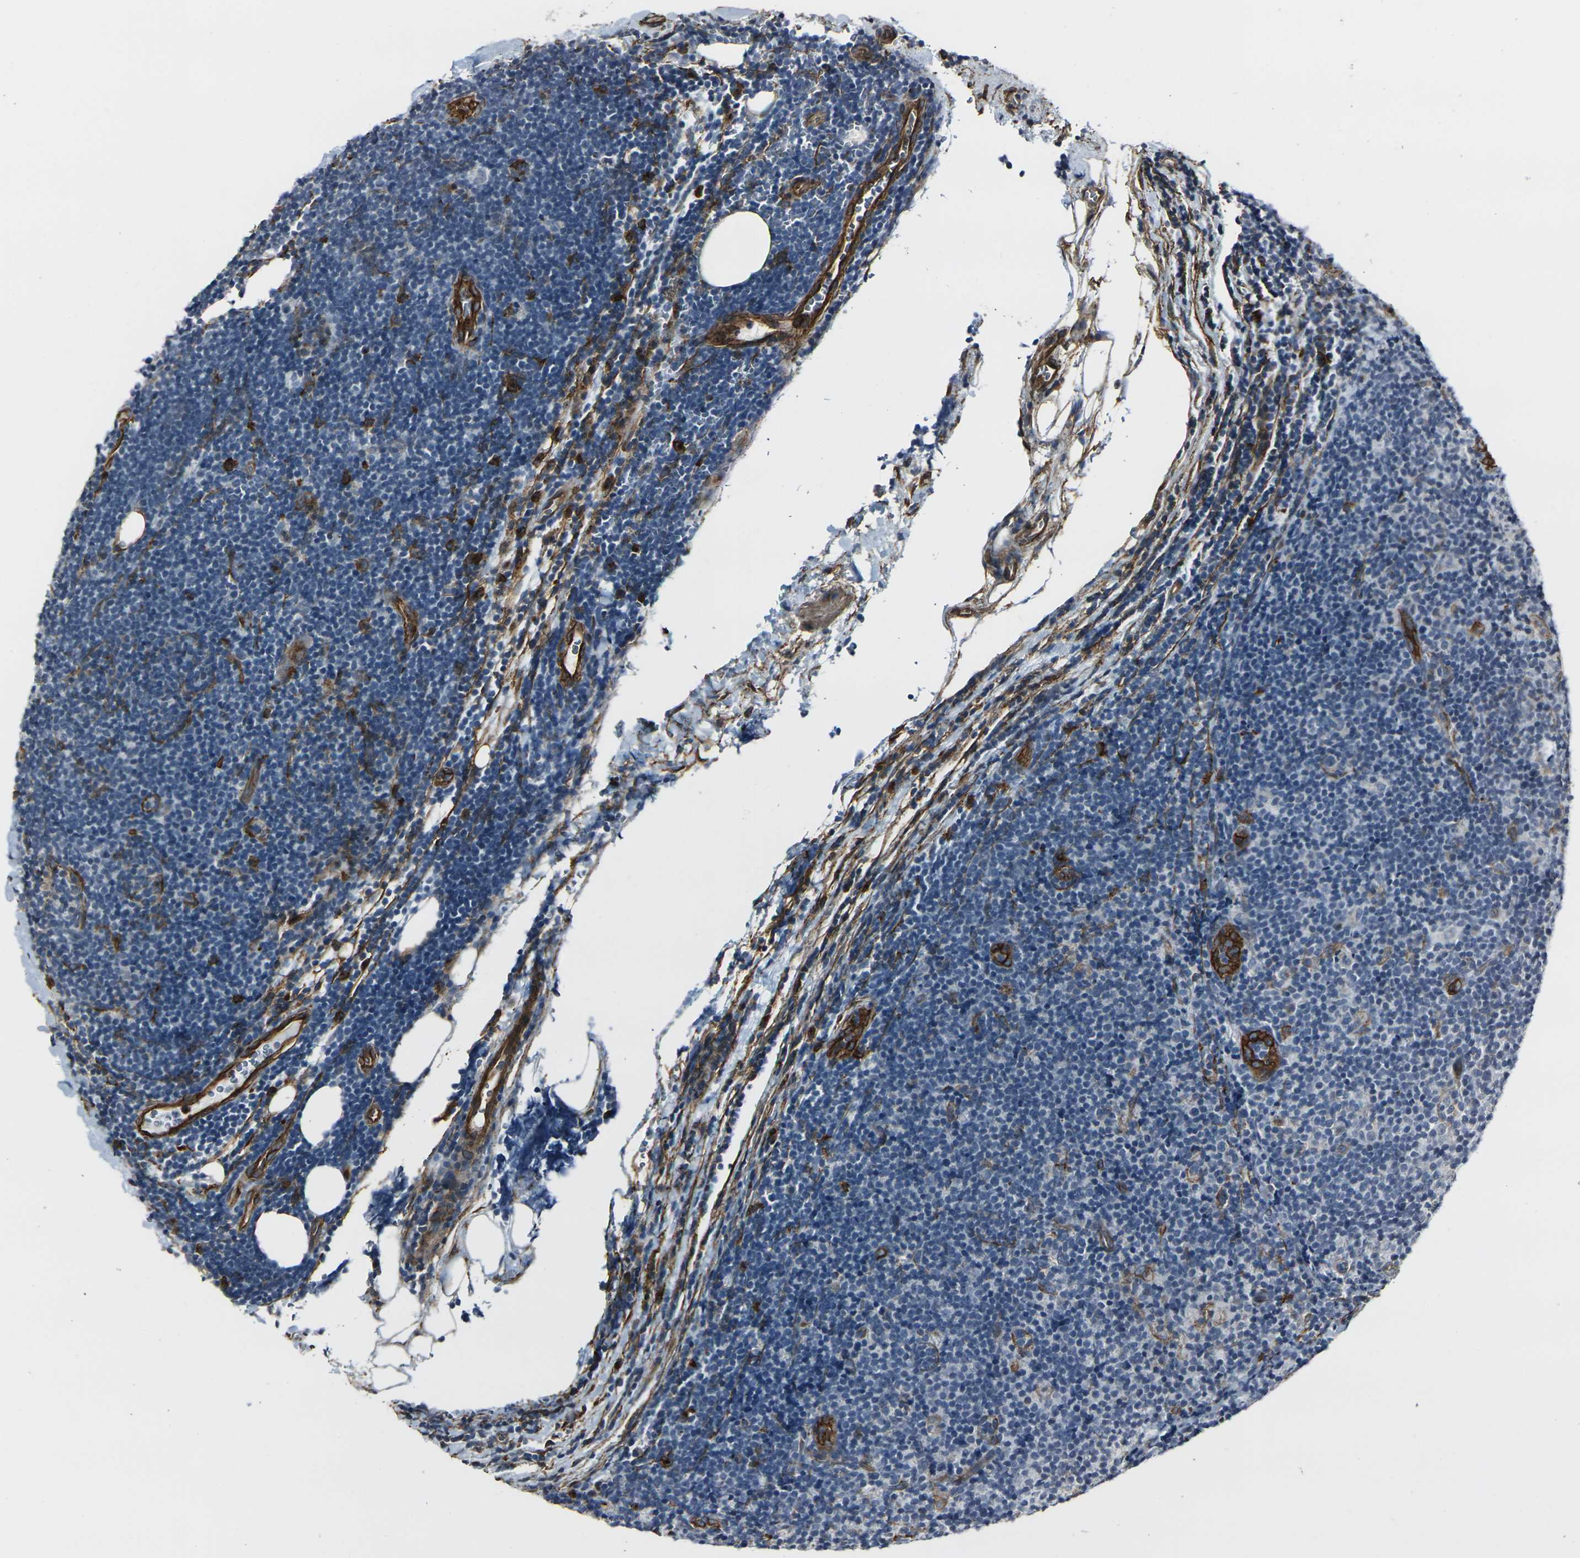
{"staining": {"intensity": "moderate", "quantity": "<25%", "location": "cytoplasmic/membranous"}, "tissue": "lymphoma", "cell_type": "Tumor cells", "image_type": "cancer", "snomed": [{"axis": "morphology", "description": "Malignant lymphoma, non-Hodgkin's type, Low grade"}, {"axis": "topography", "description": "Lymph node"}], "caption": "This is an image of IHC staining of malignant lymphoma, non-Hodgkin's type (low-grade), which shows moderate staining in the cytoplasmic/membranous of tumor cells.", "gene": "MYOF", "patient": {"sex": "male", "age": 83}}